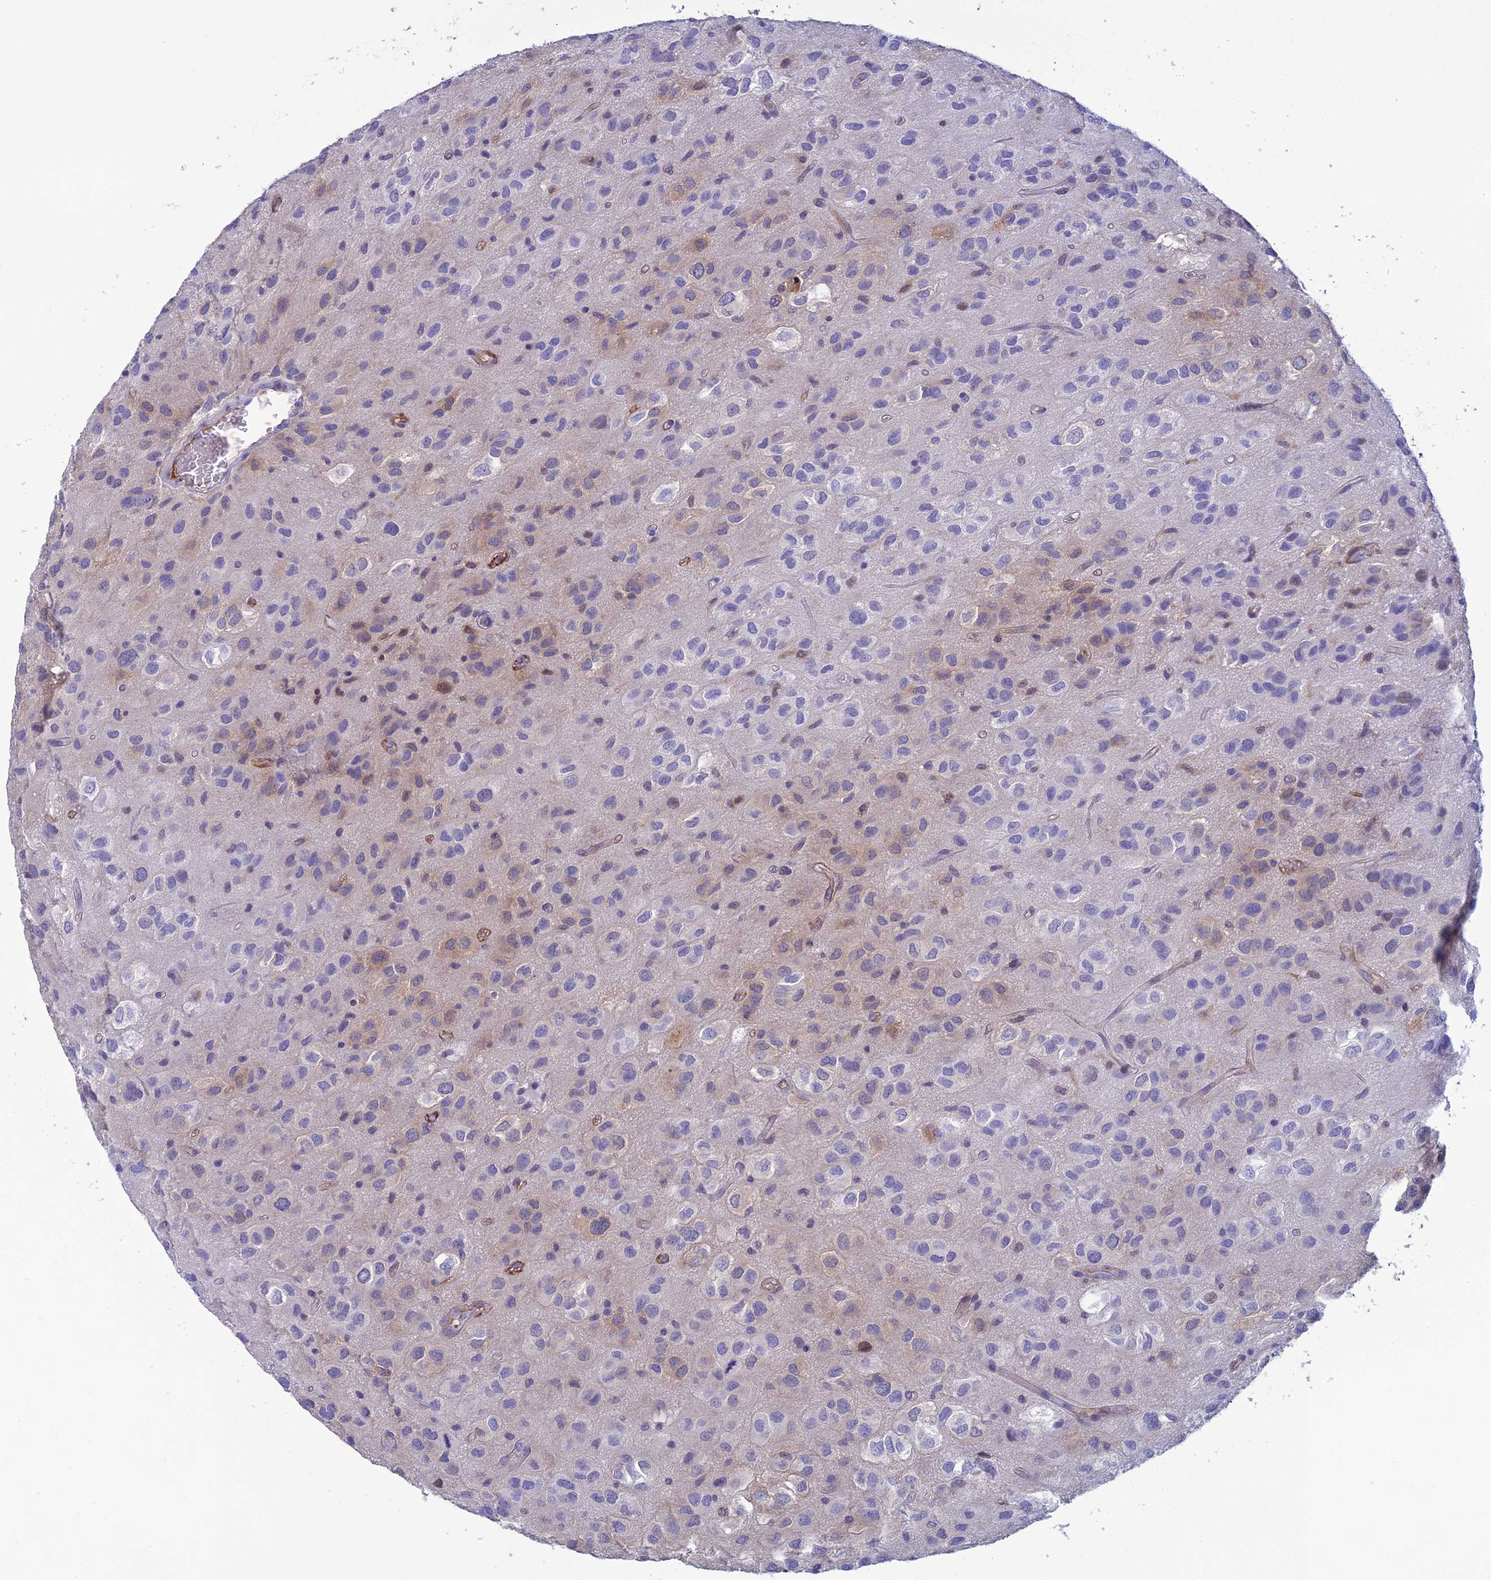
{"staining": {"intensity": "moderate", "quantity": "25%-75%", "location": "cytoplasmic/membranous"}, "tissue": "glioma", "cell_type": "Tumor cells", "image_type": "cancer", "snomed": [{"axis": "morphology", "description": "Glioma, malignant, Low grade"}, {"axis": "topography", "description": "Brain"}], "caption": "Immunohistochemistry micrograph of malignant glioma (low-grade) stained for a protein (brown), which reveals medium levels of moderate cytoplasmic/membranous positivity in about 25%-75% of tumor cells.", "gene": "CRB2", "patient": {"sex": "male", "age": 66}}